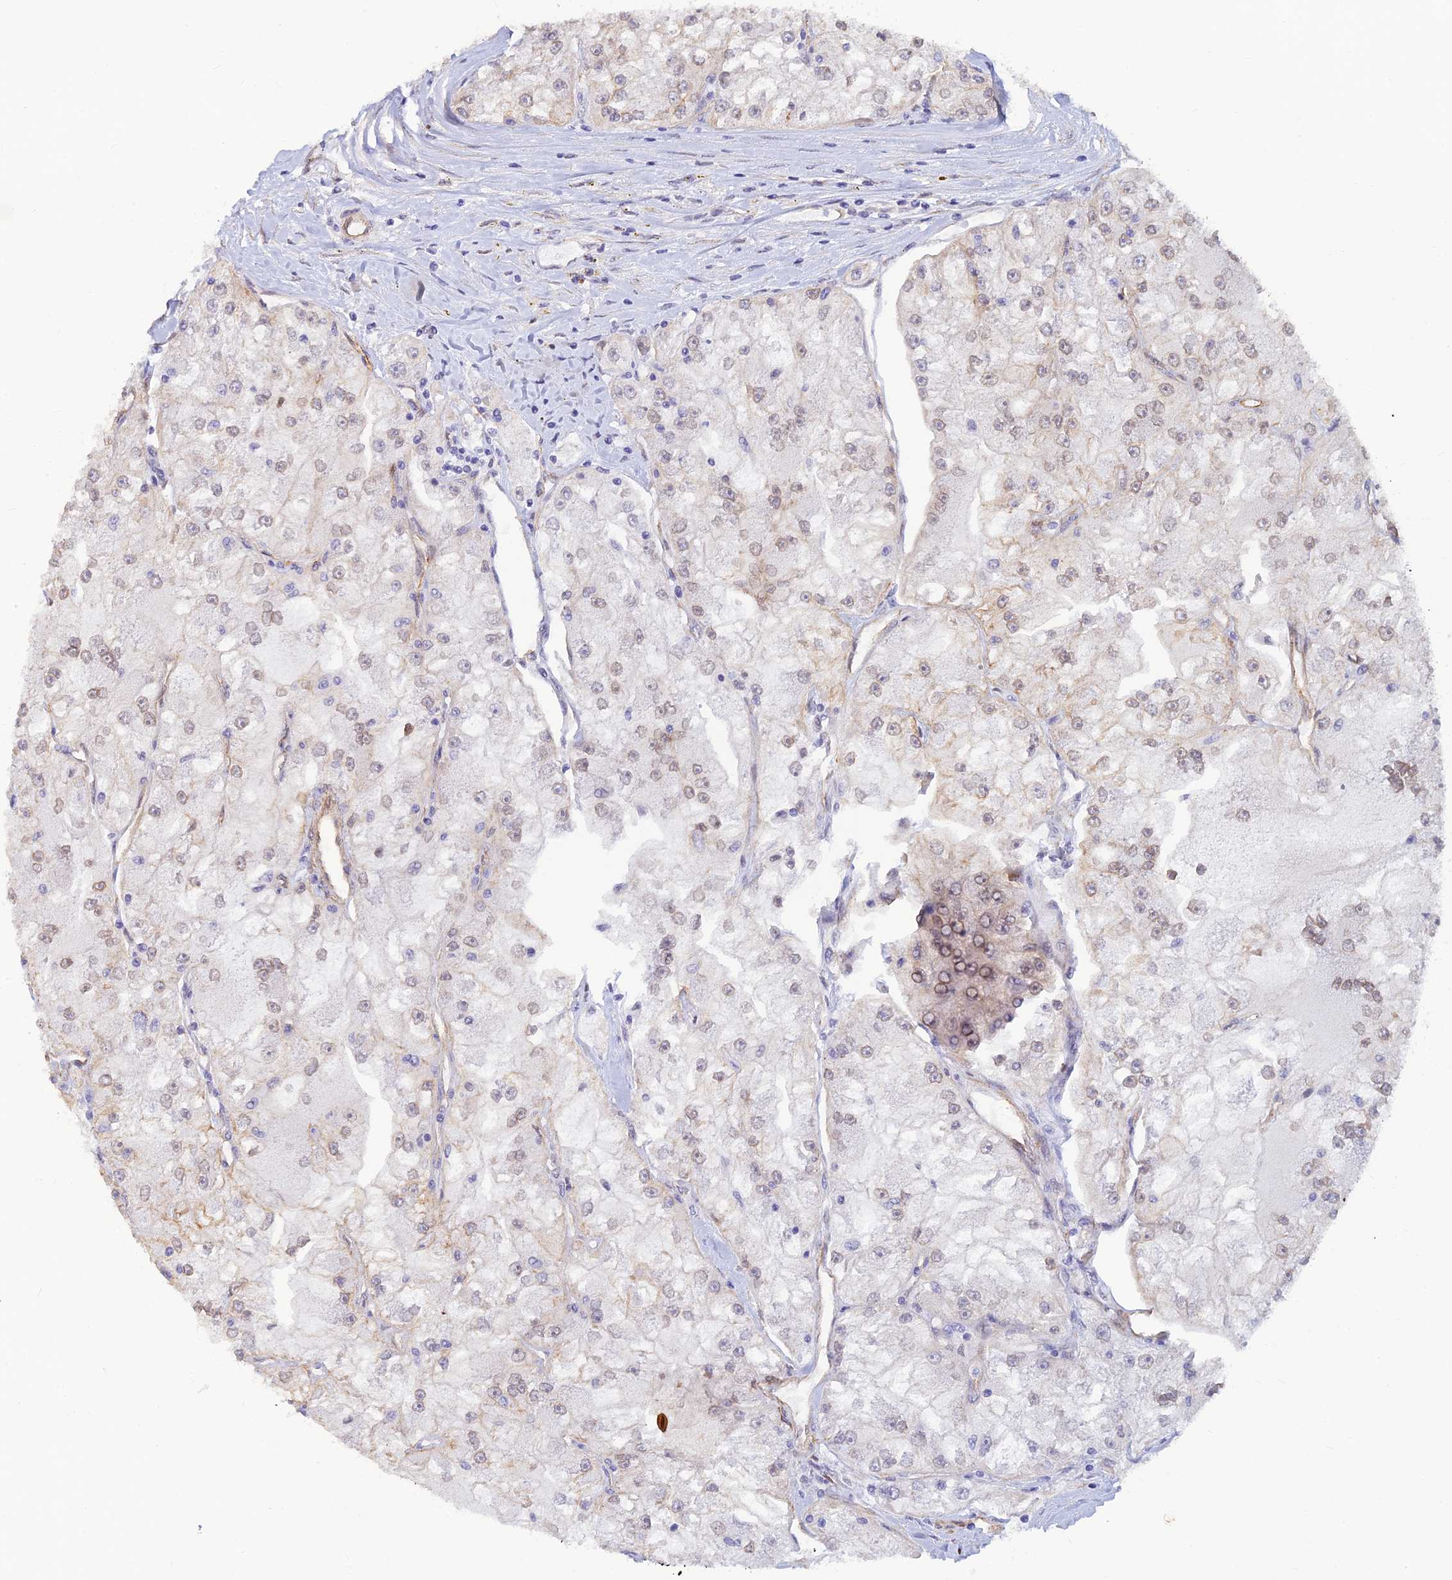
{"staining": {"intensity": "weak", "quantity": "25%-75%", "location": "nuclear"}, "tissue": "renal cancer", "cell_type": "Tumor cells", "image_type": "cancer", "snomed": [{"axis": "morphology", "description": "Adenocarcinoma, NOS"}, {"axis": "topography", "description": "Kidney"}], "caption": "Renal cancer (adenocarcinoma) stained with IHC displays weak nuclear staining in about 25%-75% of tumor cells. (DAB (3,3'-diaminobenzidine) IHC with brightfield microscopy, high magnification).", "gene": "ALDH1L2", "patient": {"sex": "female", "age": 72}}